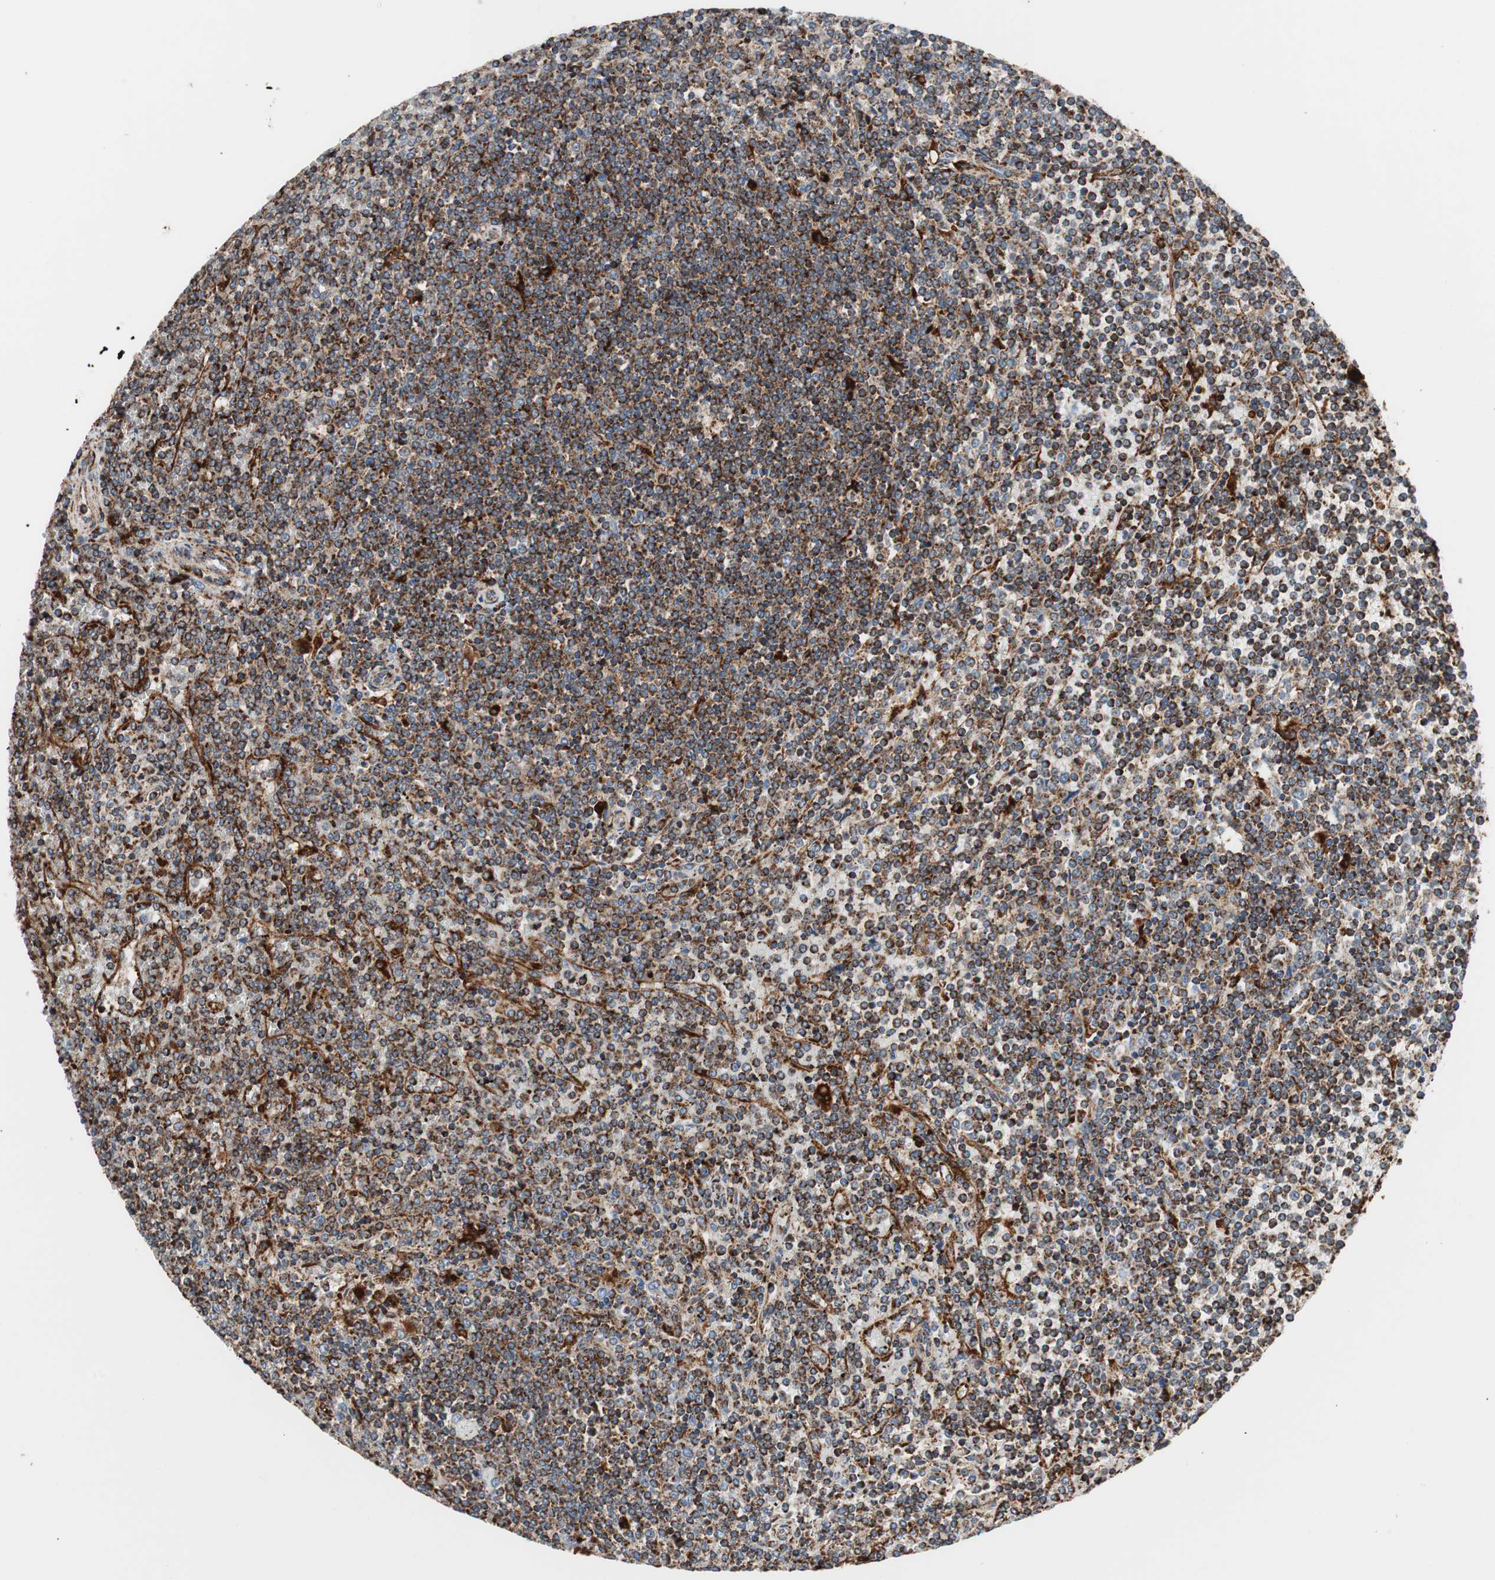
{"staining": {"intensity": "strong", "quantity": ">75%", "location": "cytoplasmic/membranous"}, "tissue": "lymphoma", "cell_type": "Tumor cells", "image_type": "cancer", "snomed": [{"axis": "morphology", "description": "Malignant lymphoma, non-Hodgkin's type, Low grade"}, {"axis": "topography", "description": "Spleen"}], "caption": "There is high levels of strong cytoplasmic/membranous expression in tumor cells of low-grade malignant lymphoma, non-Hodgkin's type, as demonstrated by immunohistochemical staining (brown color).", "gene": "LAMP1", "patient": {"sex": "female", "age": 19}}